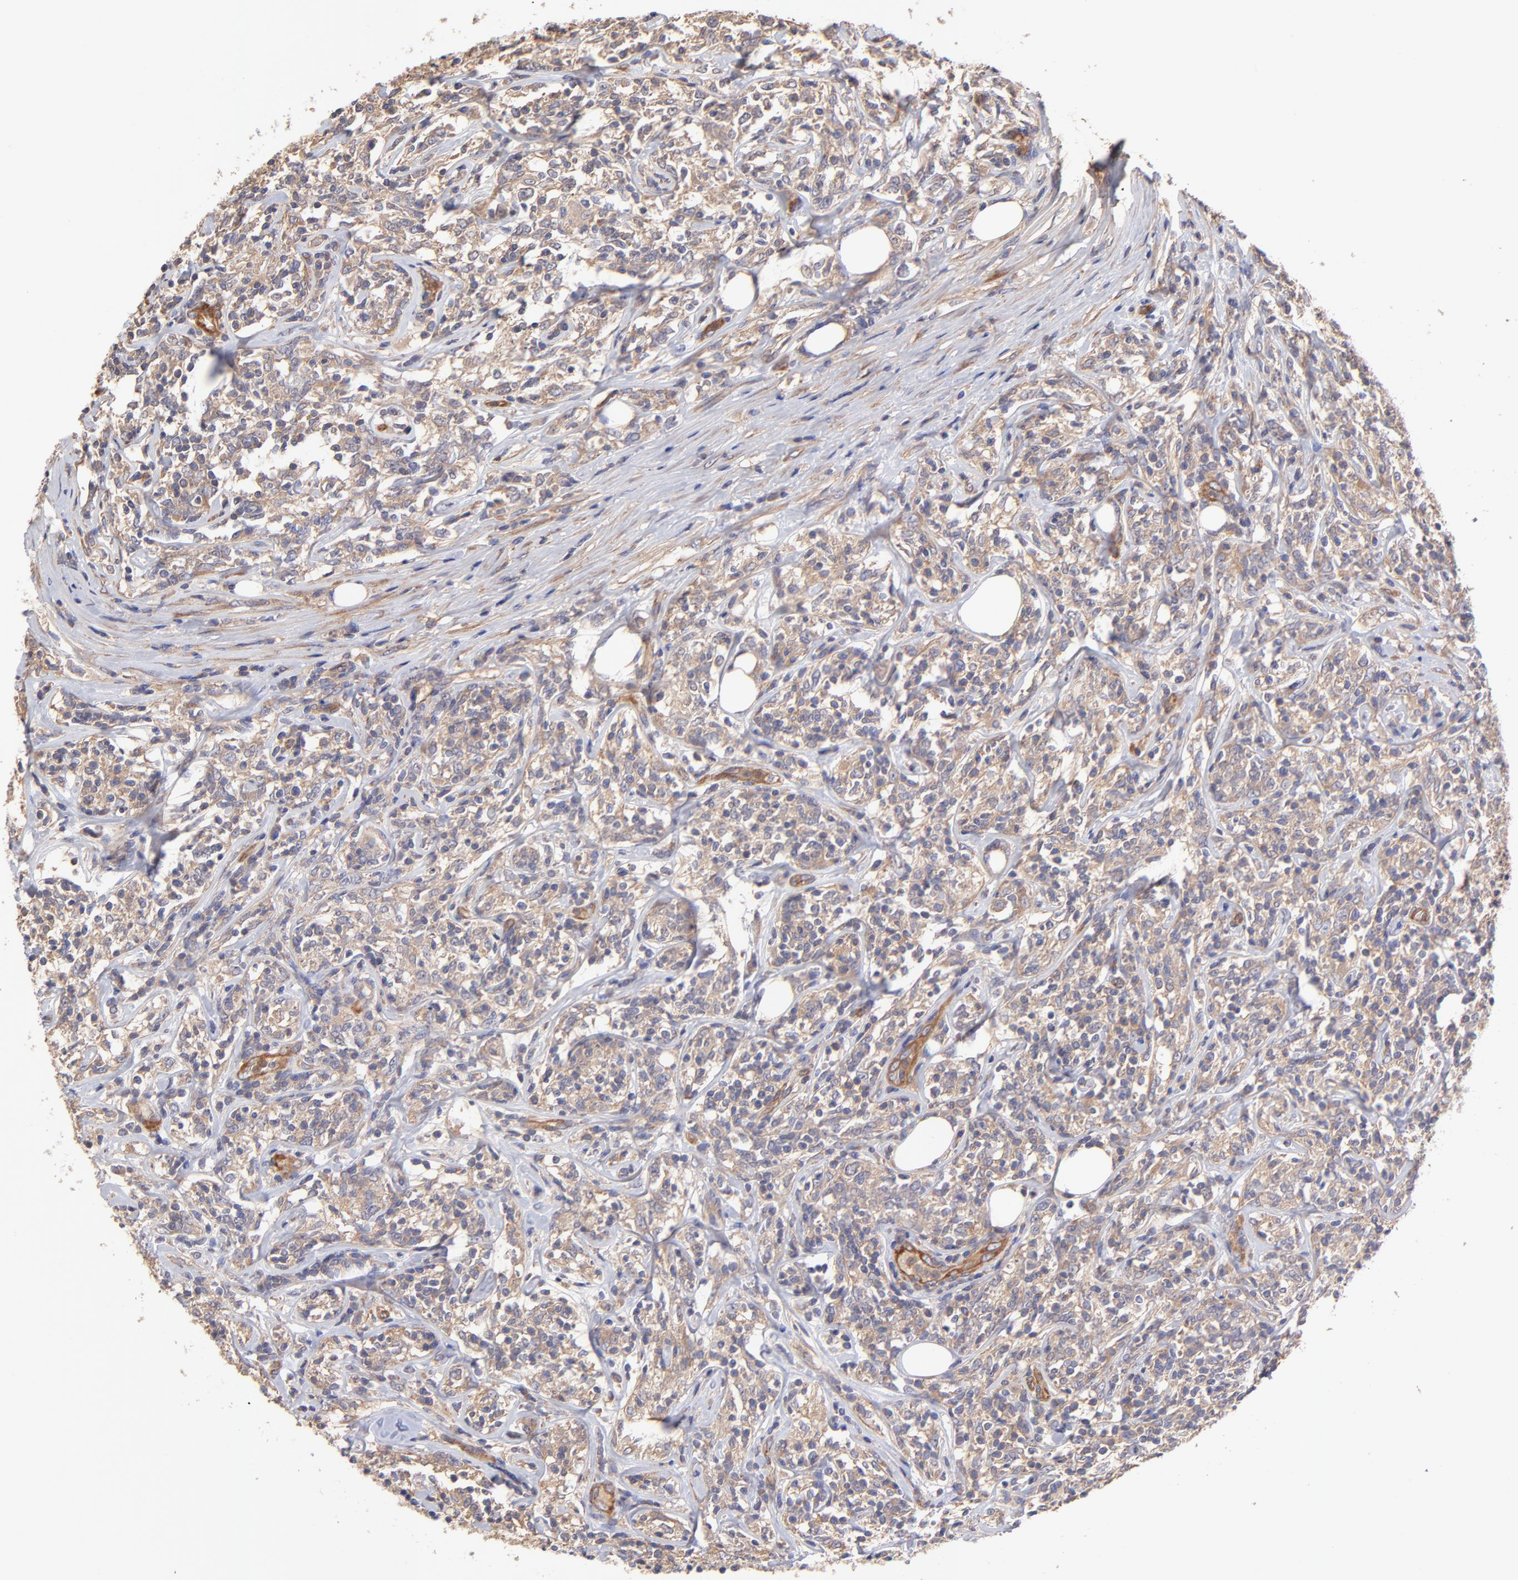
{"staining": {"intensity": "weak", "quantity": "25%-75%", "location": "cytoplasmic/membranous"}, "tissue": "lymphoma", "cell_type": "Tumor cells", "image_type": "cancer", "snomed": [{"axis": "morphology", "description": "Malignant lymphoma, non-Hodgkin's type, High grade"}, {"axis": "topography", "description": "Lymph node"}], "caption": "Protein expression analysis of lymphoma shows weak cytoplasmic/membranous expression in approximately 25%-75% of tumor cells.", "gene": "ASB7", "patient": {"sex": "female", "age": 84}}